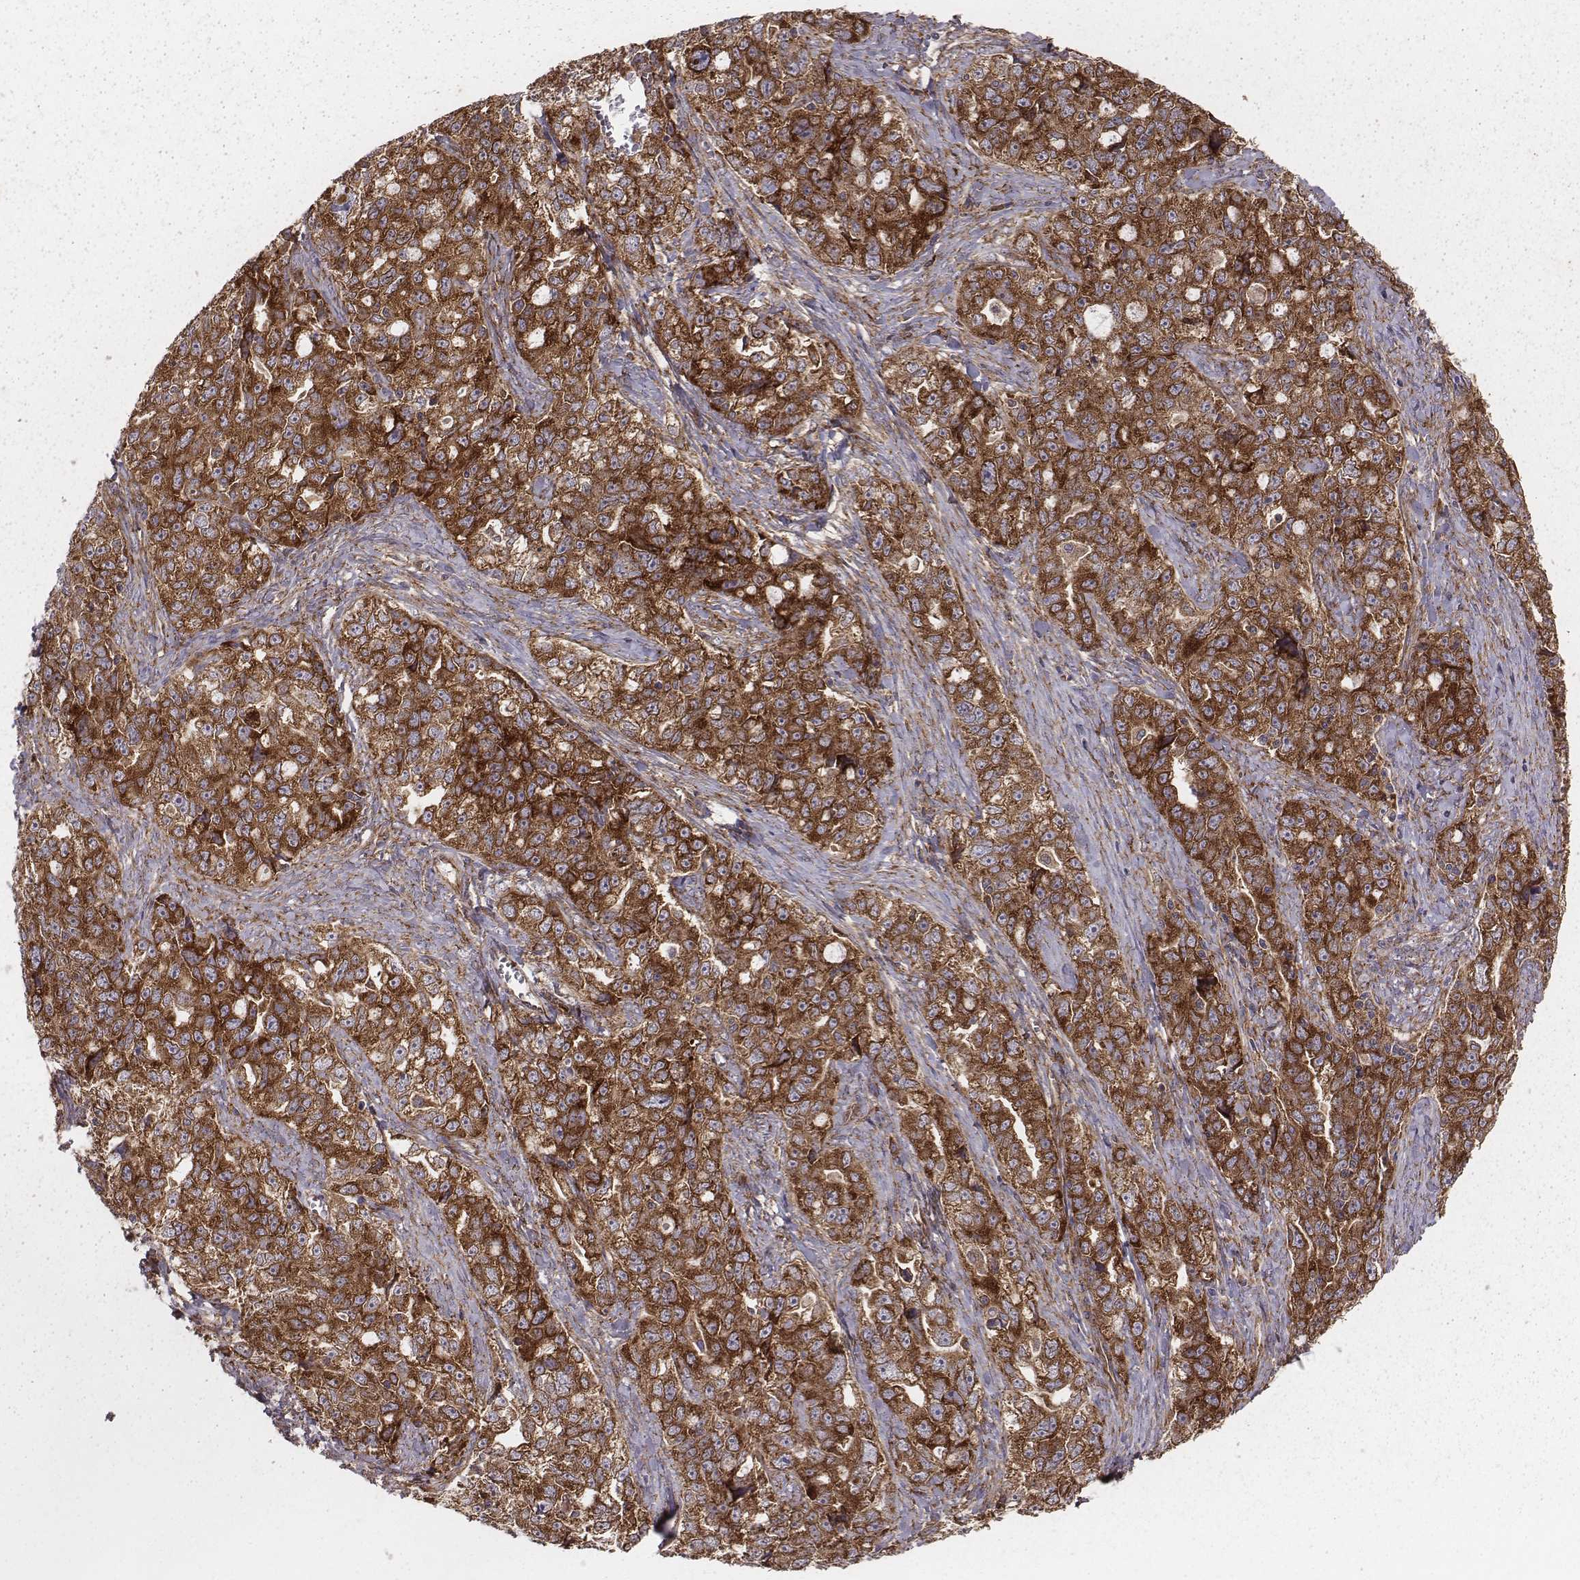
{"staining": {"intensity": "strong", "quantity": ">75%", "location": "cytoplasmic/membranous"}, "tissue": "ovarian cancer", "cell_type": "Tumor cells", "image_type": "cancer", "snomed": [{"axis": "morphology", "description": "Cystadenocarcinoma, serous, NOS"}, {"axis": "topography", "description": "Ovary"}], "caption": "Ovarian cancer (serous cystadenocarcinoma) stained with a brown dye demonstrates strong cytoplasmic/membranous positive positivity in approximately >75% of tumor cells.", "gene": "TXLNA", "patient": {"sex": "female", "age": 51}}